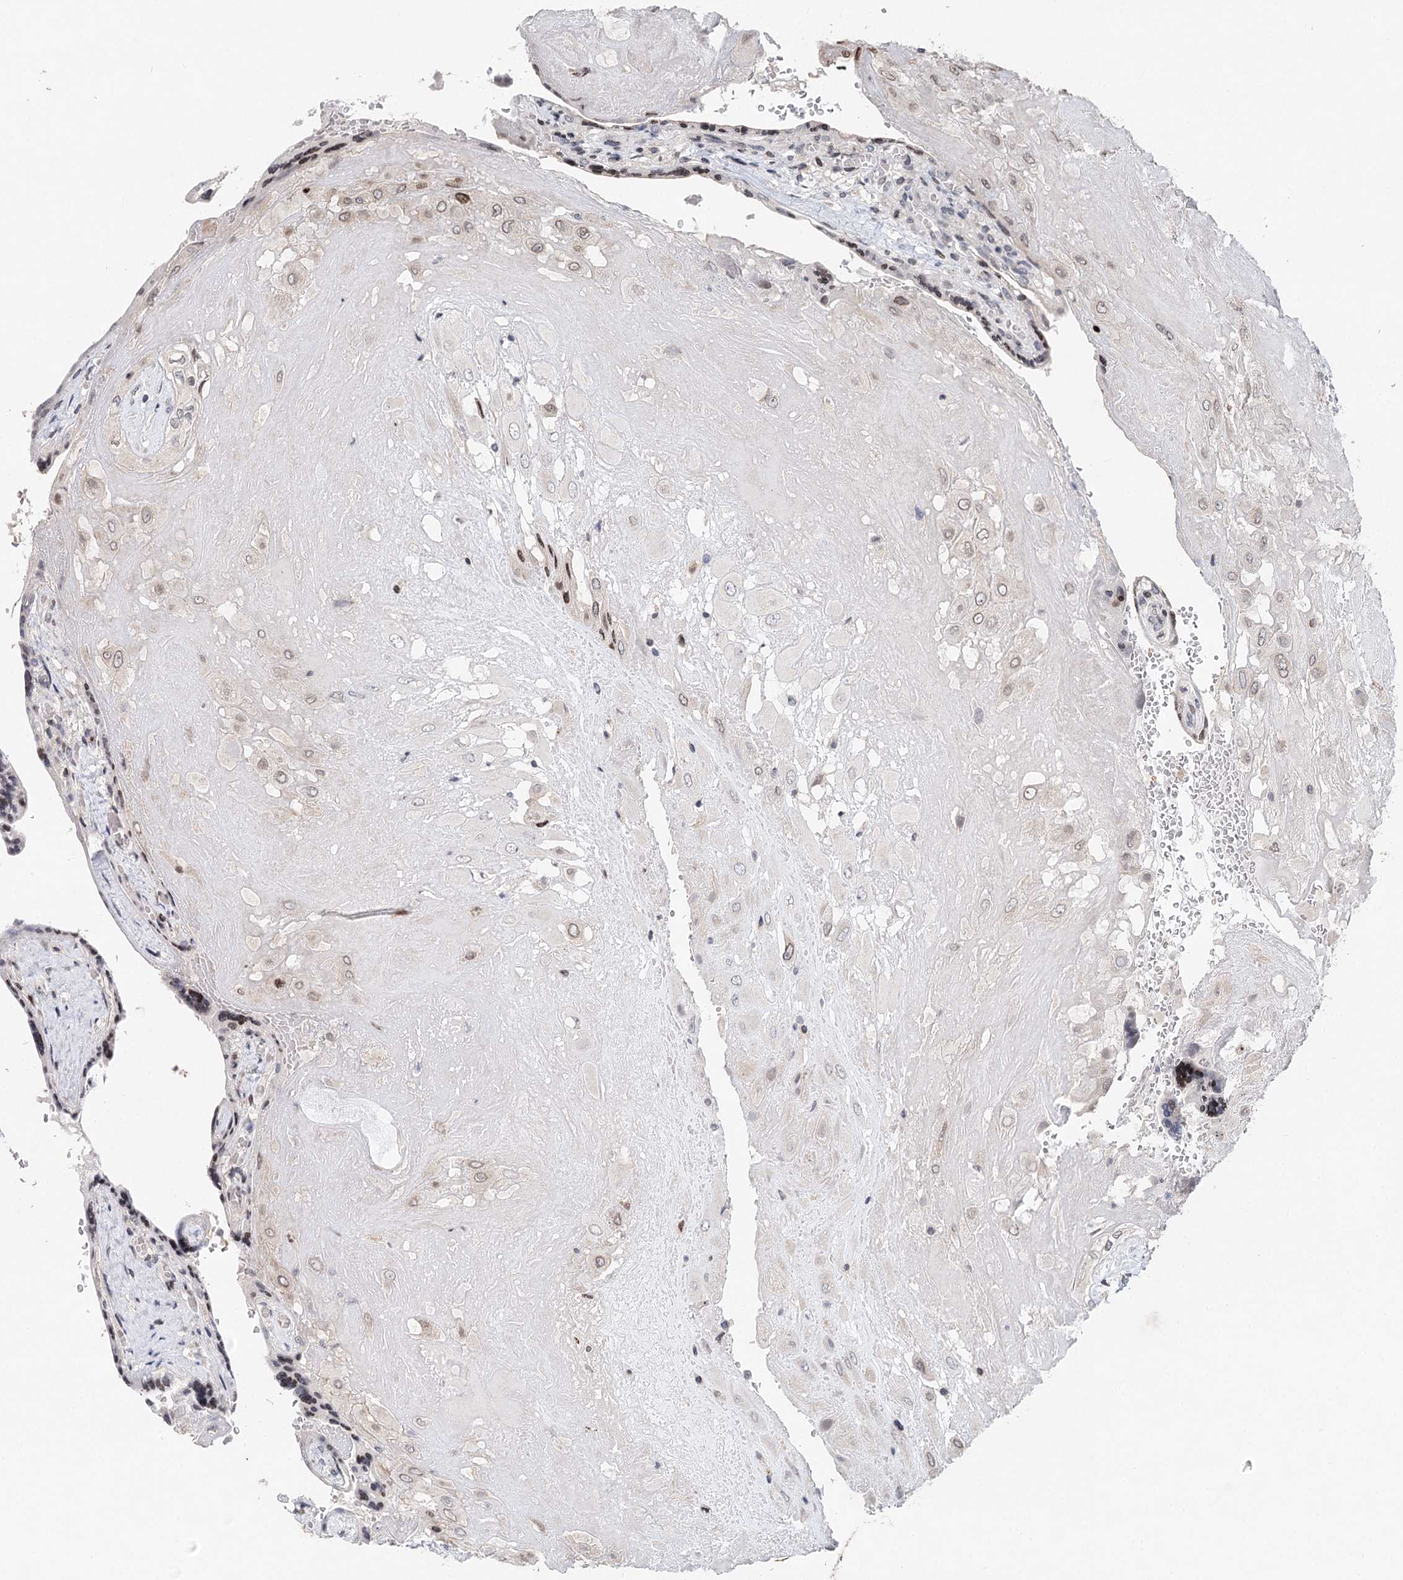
{"staining": {"intensity": "weak", "quantity": "<25%", "location": "nuclear"}, "tissue": "placenta", "cell_type": "Decidual cells", "image_type": "normal", "snomed": [{"axis": "morphology", "description": "Normal tissue, NOS"}, {"axis": "topography", "description": "Placenta"}], "caption": "This is an immunohistochemistry (IHC) histopathology image of normal placenta. There is no staining in decidual cells.", "gene": "FRMD4A", "patient": {"sex": "female", "age": 37}}